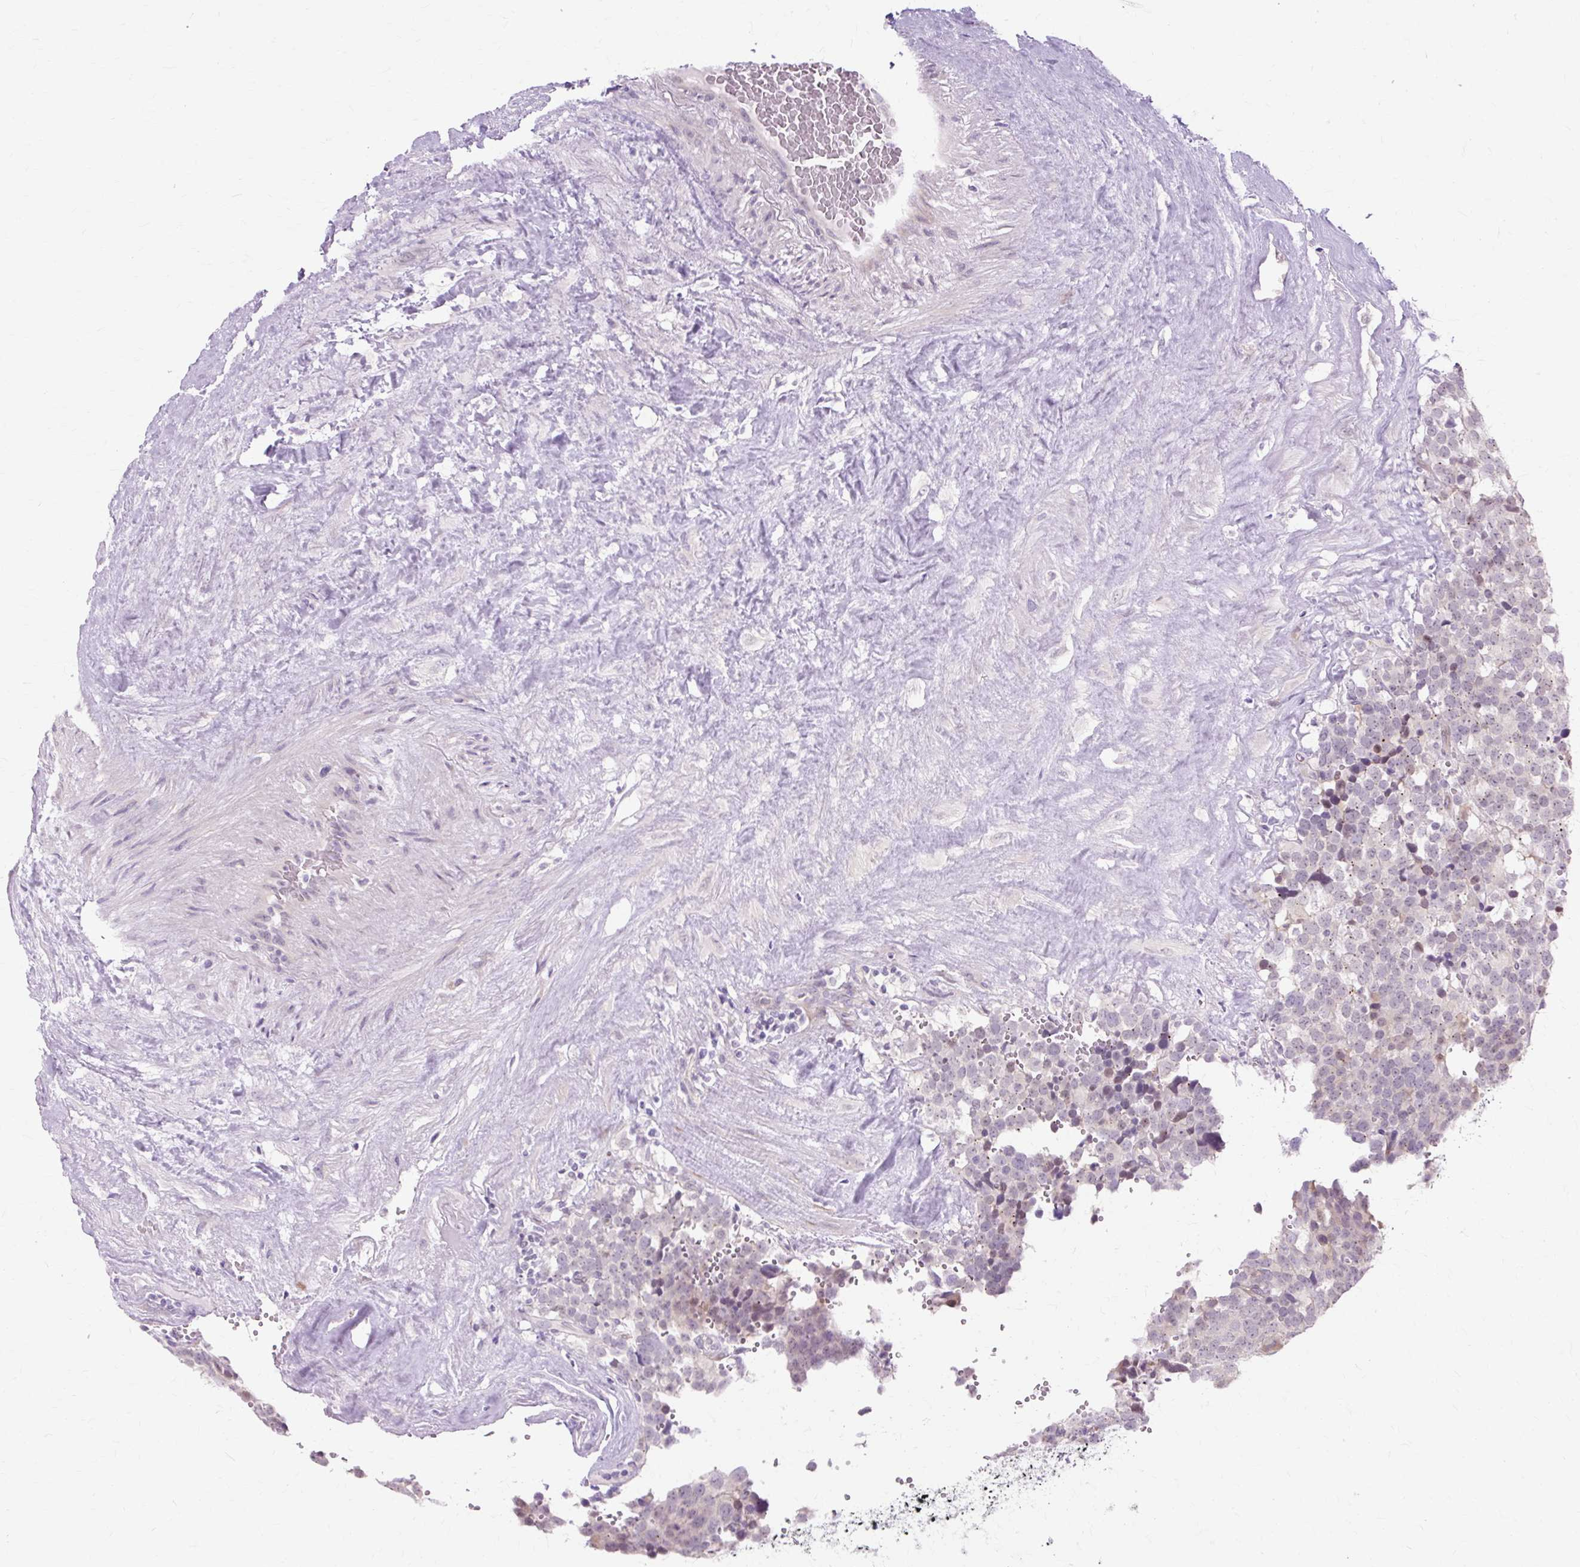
{"staining": {"intensity": "negative", "quantity": "none", "location": "none"}, "tissue": "testis cancer", "cell_type": "Tumor cells", "image_type": "cancer", "snomed": [{"axis": "morphology", "description": "Seminoma, NOS"}, {"axis": "topography", "description": "Testis"}], "caption": "An image of human testis cancer is negative for staining in tumor cells.", "gene": "ZNF35", "patient": {"sex": "male", "age": 71}}